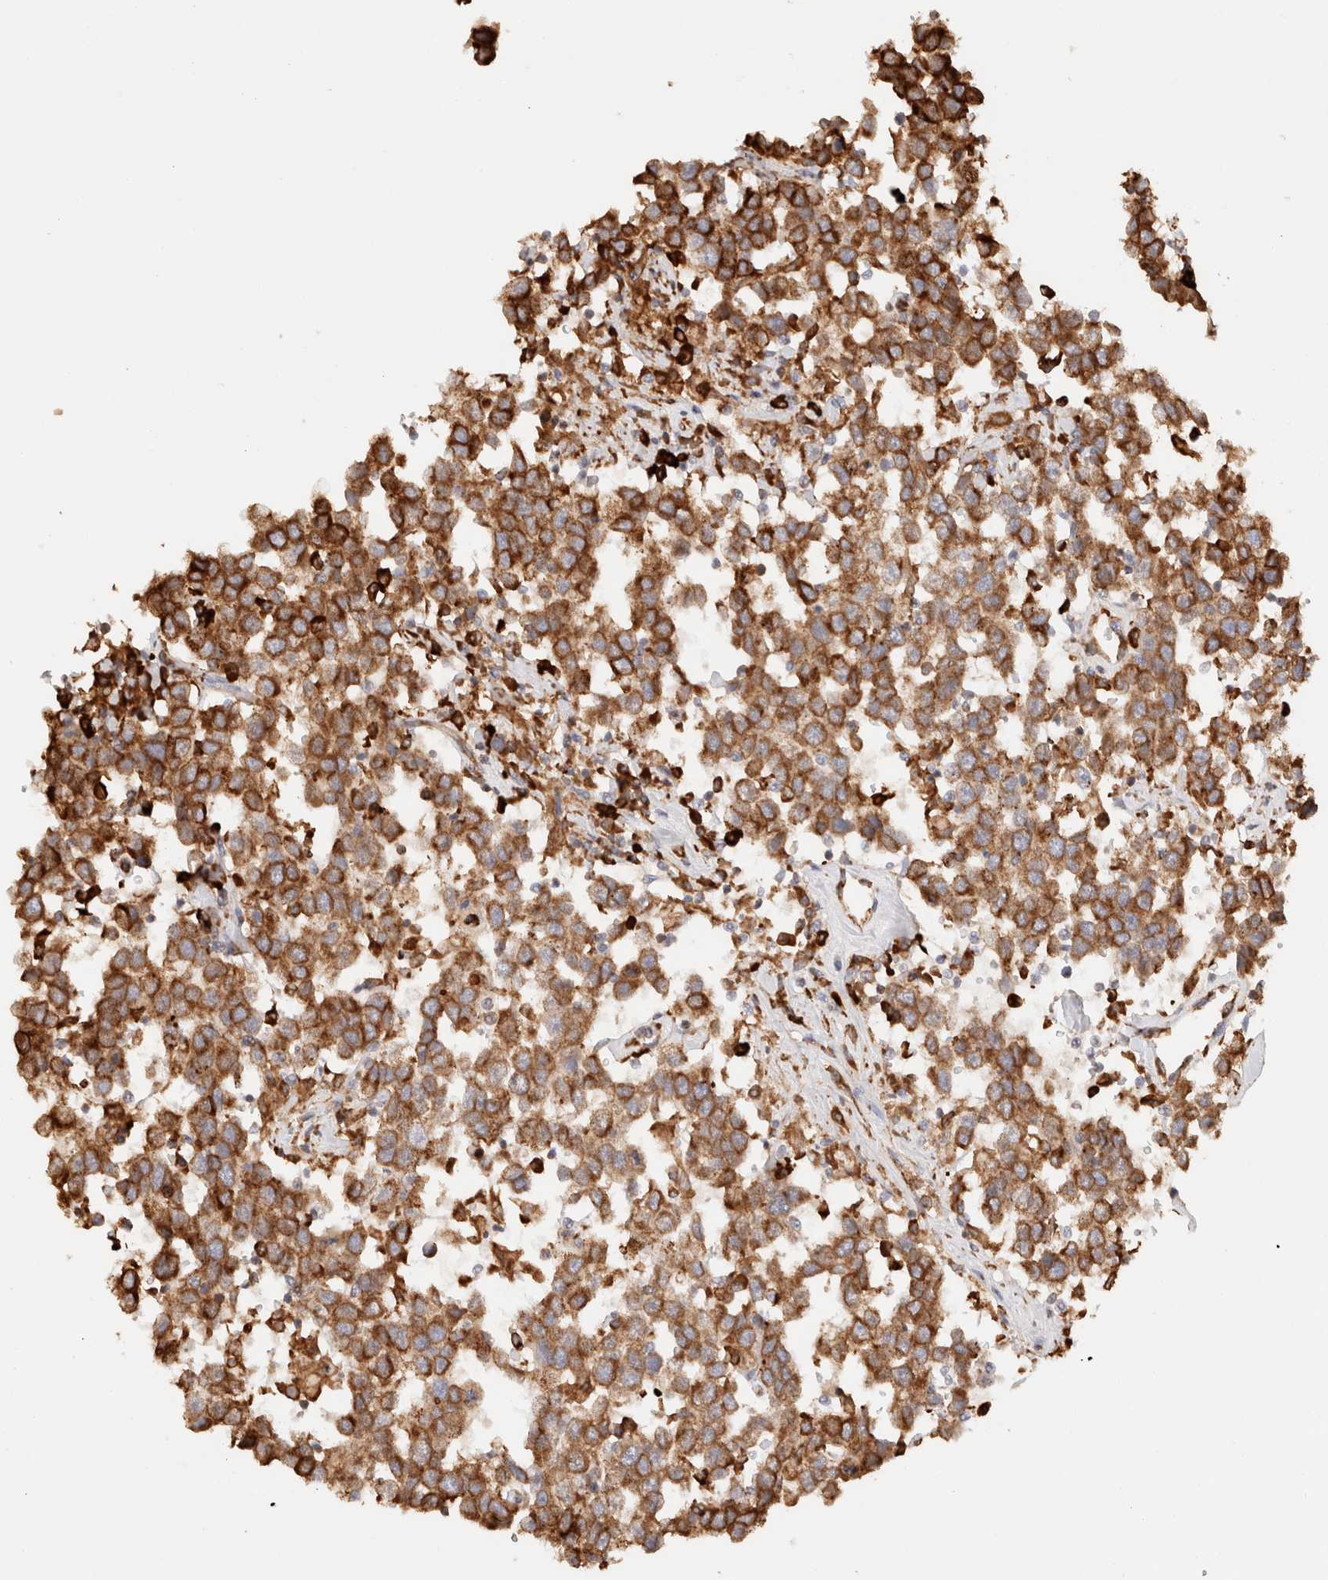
{"staining": {"intensity": "moderate", "quantity": ">75%", "location": "cytoplasmic/membranous"}, "tissue": "testis cancer", "cell_type": "Tumor cells", "image_type": "cancer", "snomed": [{"axis": "morphology", "description": "Seminoma, NOS"}, {"axis": "topography", "description": "Testis"}], "caption": "Immunohistochemical staining of seminoma (testis) shows medium levels of moderate cytoplasmic/membranous staining in approximately >75% of tumor cells.", "gene": "FER", "patient": {"sex": "male", "age": 41}}